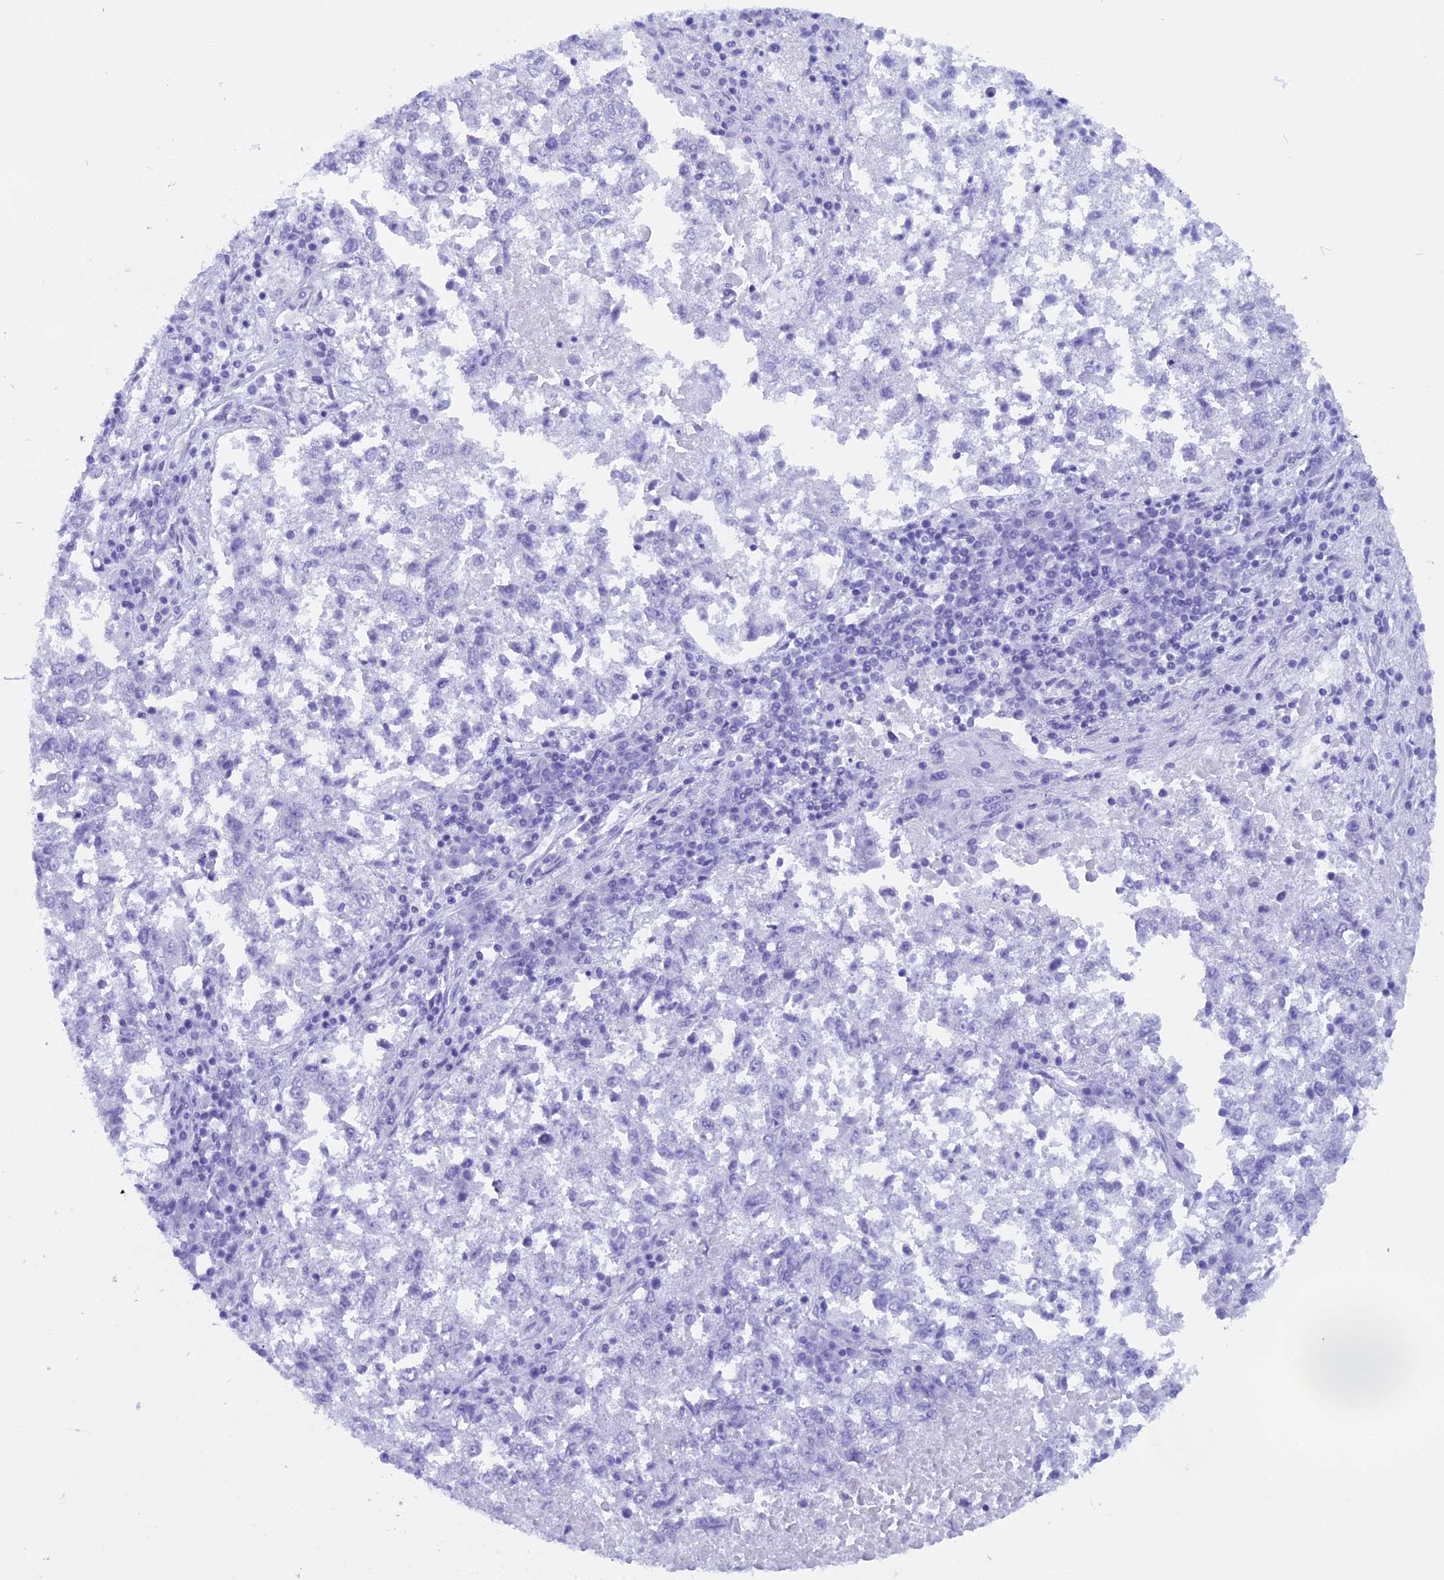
{"staining": {"intensity": "negative", "quantity": "none", "location": "none"}, "tissue": "lung cancer", "cell_type": "Tumor cells", "image_type": "cancer", "snomed": [{"axis": "morphology", "description": "Squamous cell carcinoma, NOS"}, {"axis": "topography", "description": "Lung"}], "caption": "This is an immunohistochemistry (IHC) photomicrograph of lung squamous cell carcinoma. There is no staining in tumor cells.", "gene": "FAM169A", "patient": {"sex": "male", "age": 73}}